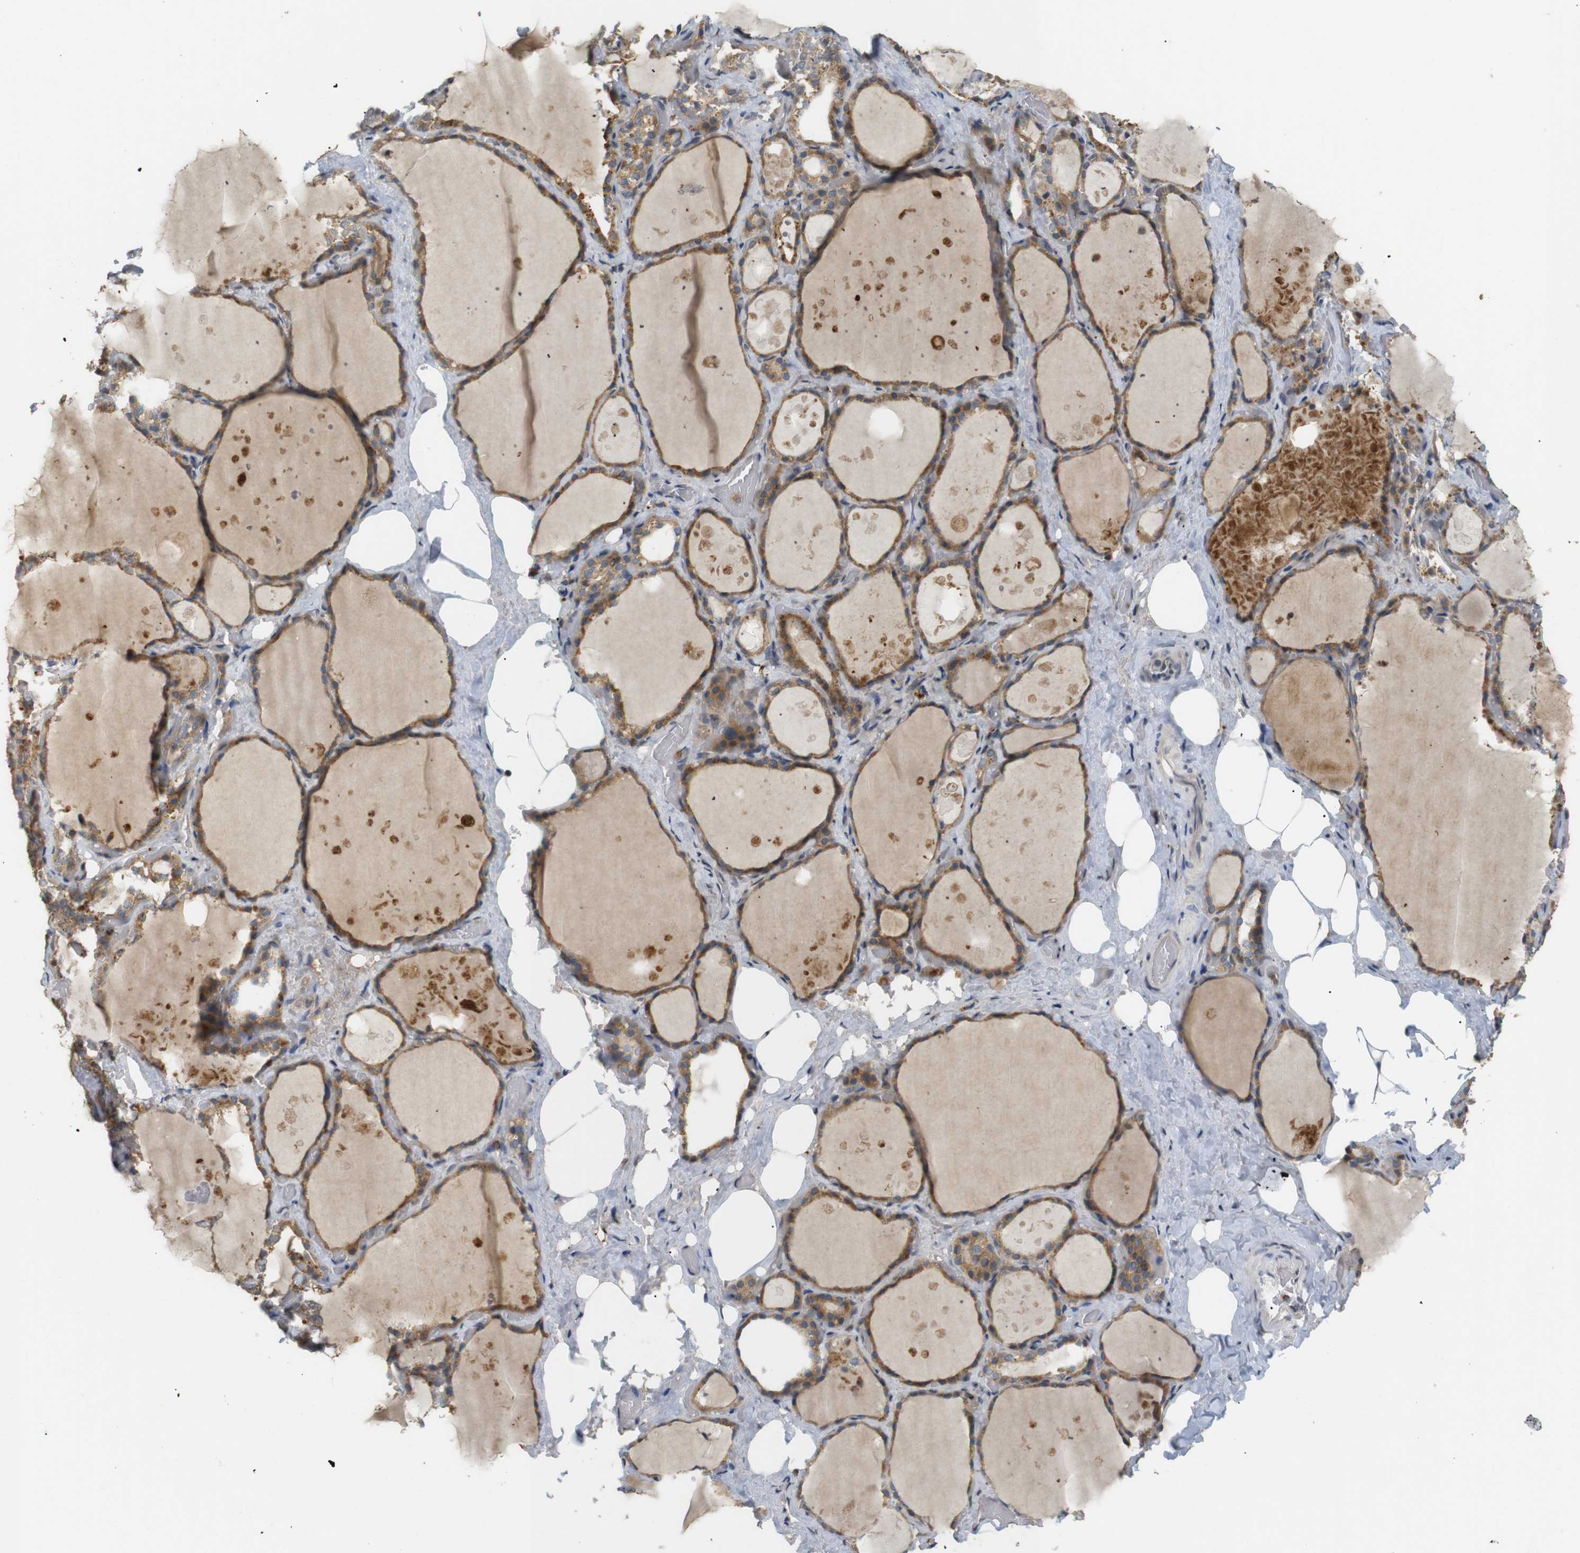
{"staining": {"intensity": "moderate", "quantity": ">75%", "location": "cytoplasmic/membranous"}, "tissue": "thyroid gland", "cell_type": "Glandular cells", "image_type": "normal", "snomed": [{"axis": "morphology", "description": "Normal tissue, NOS"}, {"axis": "topography", "description": "Thyroid gland"}], "caption": "Immunohistochemistry image of normal thyroid gland stained for a protein (brown), which displays medium levels of moderate cytoplasmic/membranous positivity in about >75% of glandular cells.", "gene": "KSR1", "patient": {"sex": "male", "age": 61}}